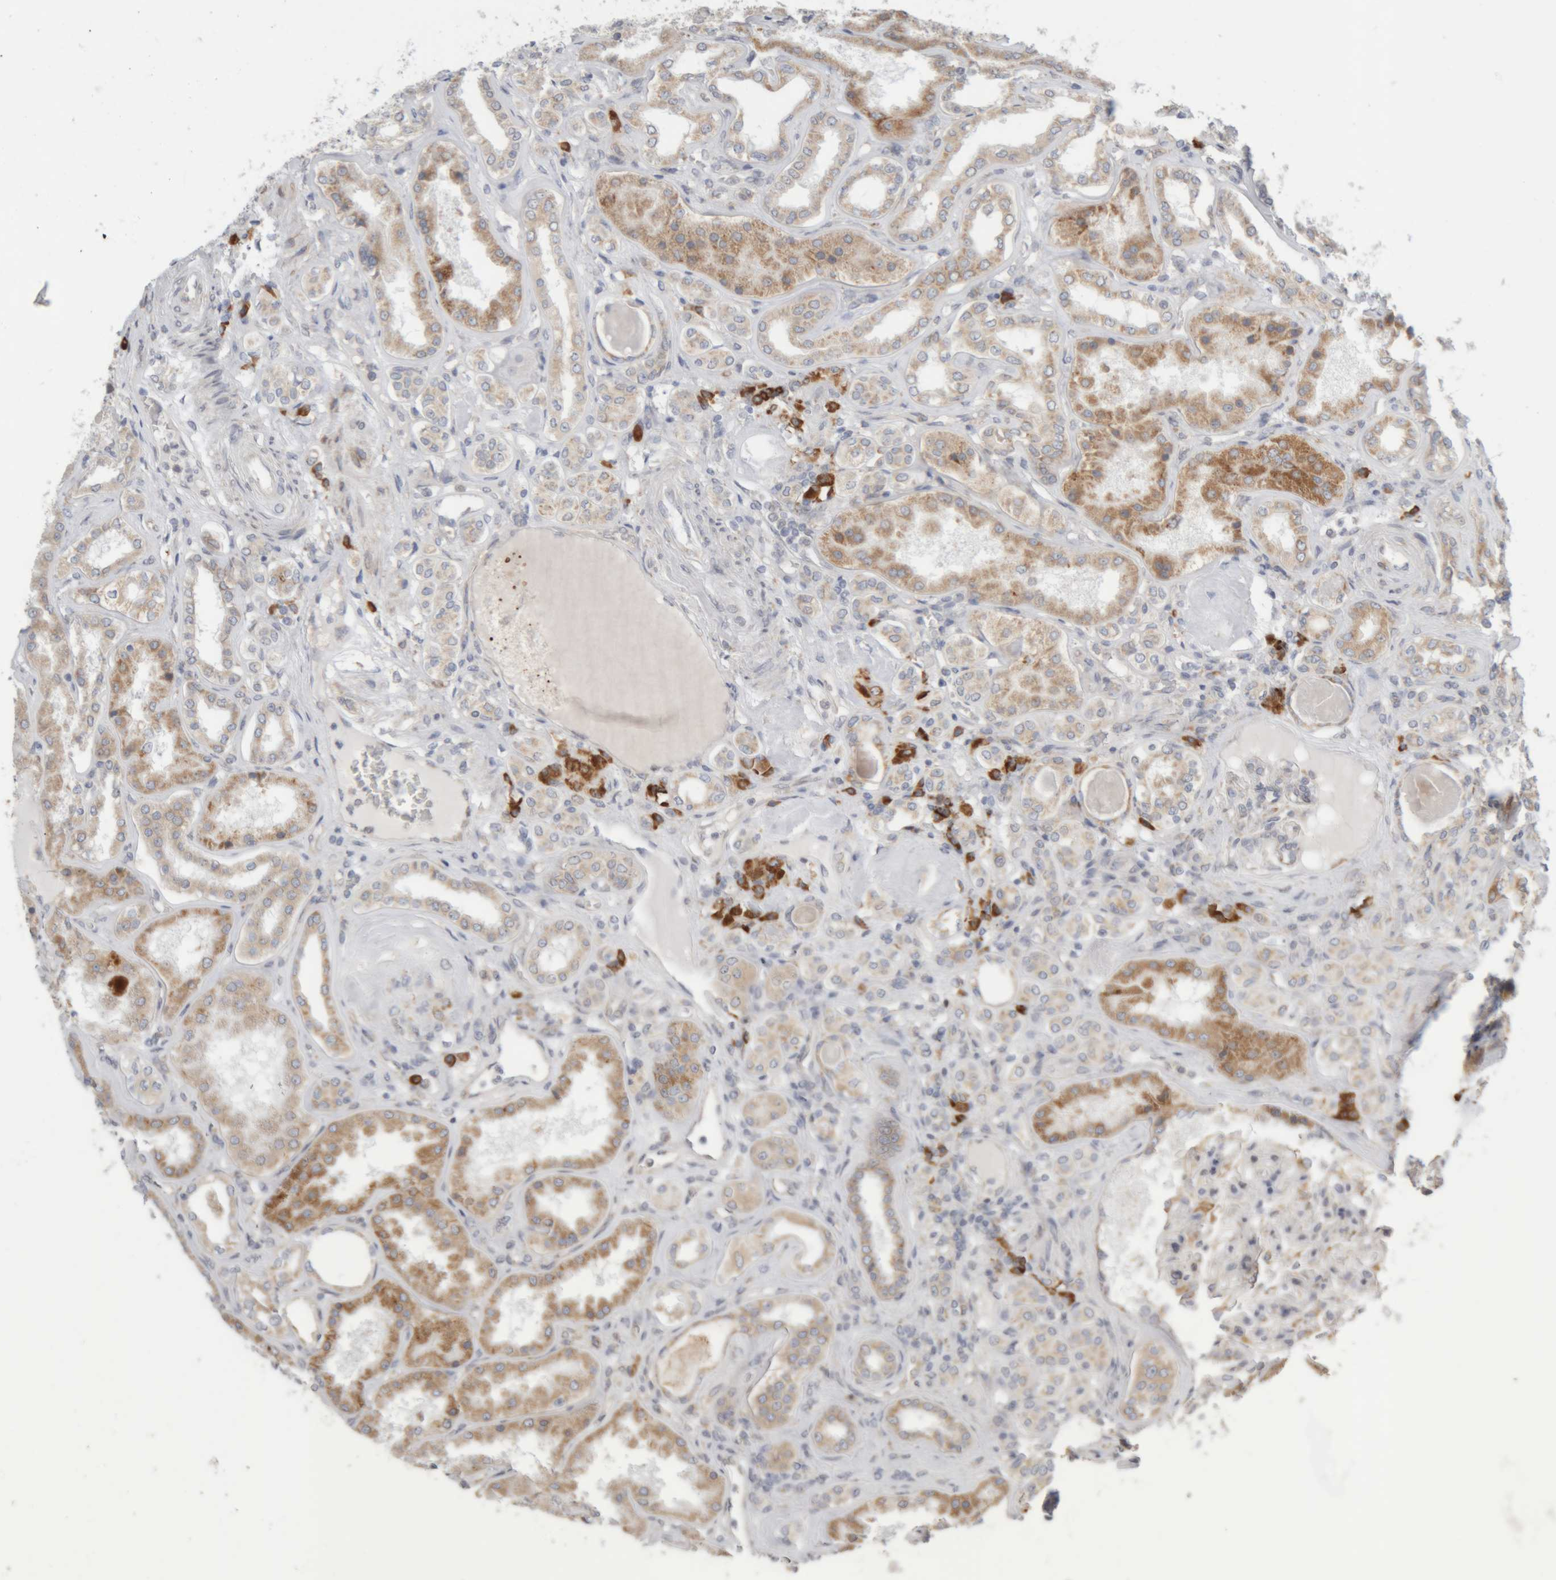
{"staining": {"intensity": "moderate", "quantity": "<25%", "location": "cytoplasmic/membranous"}, "tissue": "kidney", "cell_type": "Cells in glomeruli", "image_type": "normal", "snomed": [{"axis": "morphology", "description": "Normal tissue, NOS"}, {"axis": "topography", "description": "Kidney"}], "caption": "Brown immunohistochemical staining in normal human kidney displays moderate cytoplasmic/membranous expression in about <25% of cells in glomeruli.", "gene": "RPN2", "patient": {"sex": "female", "age": 56}}